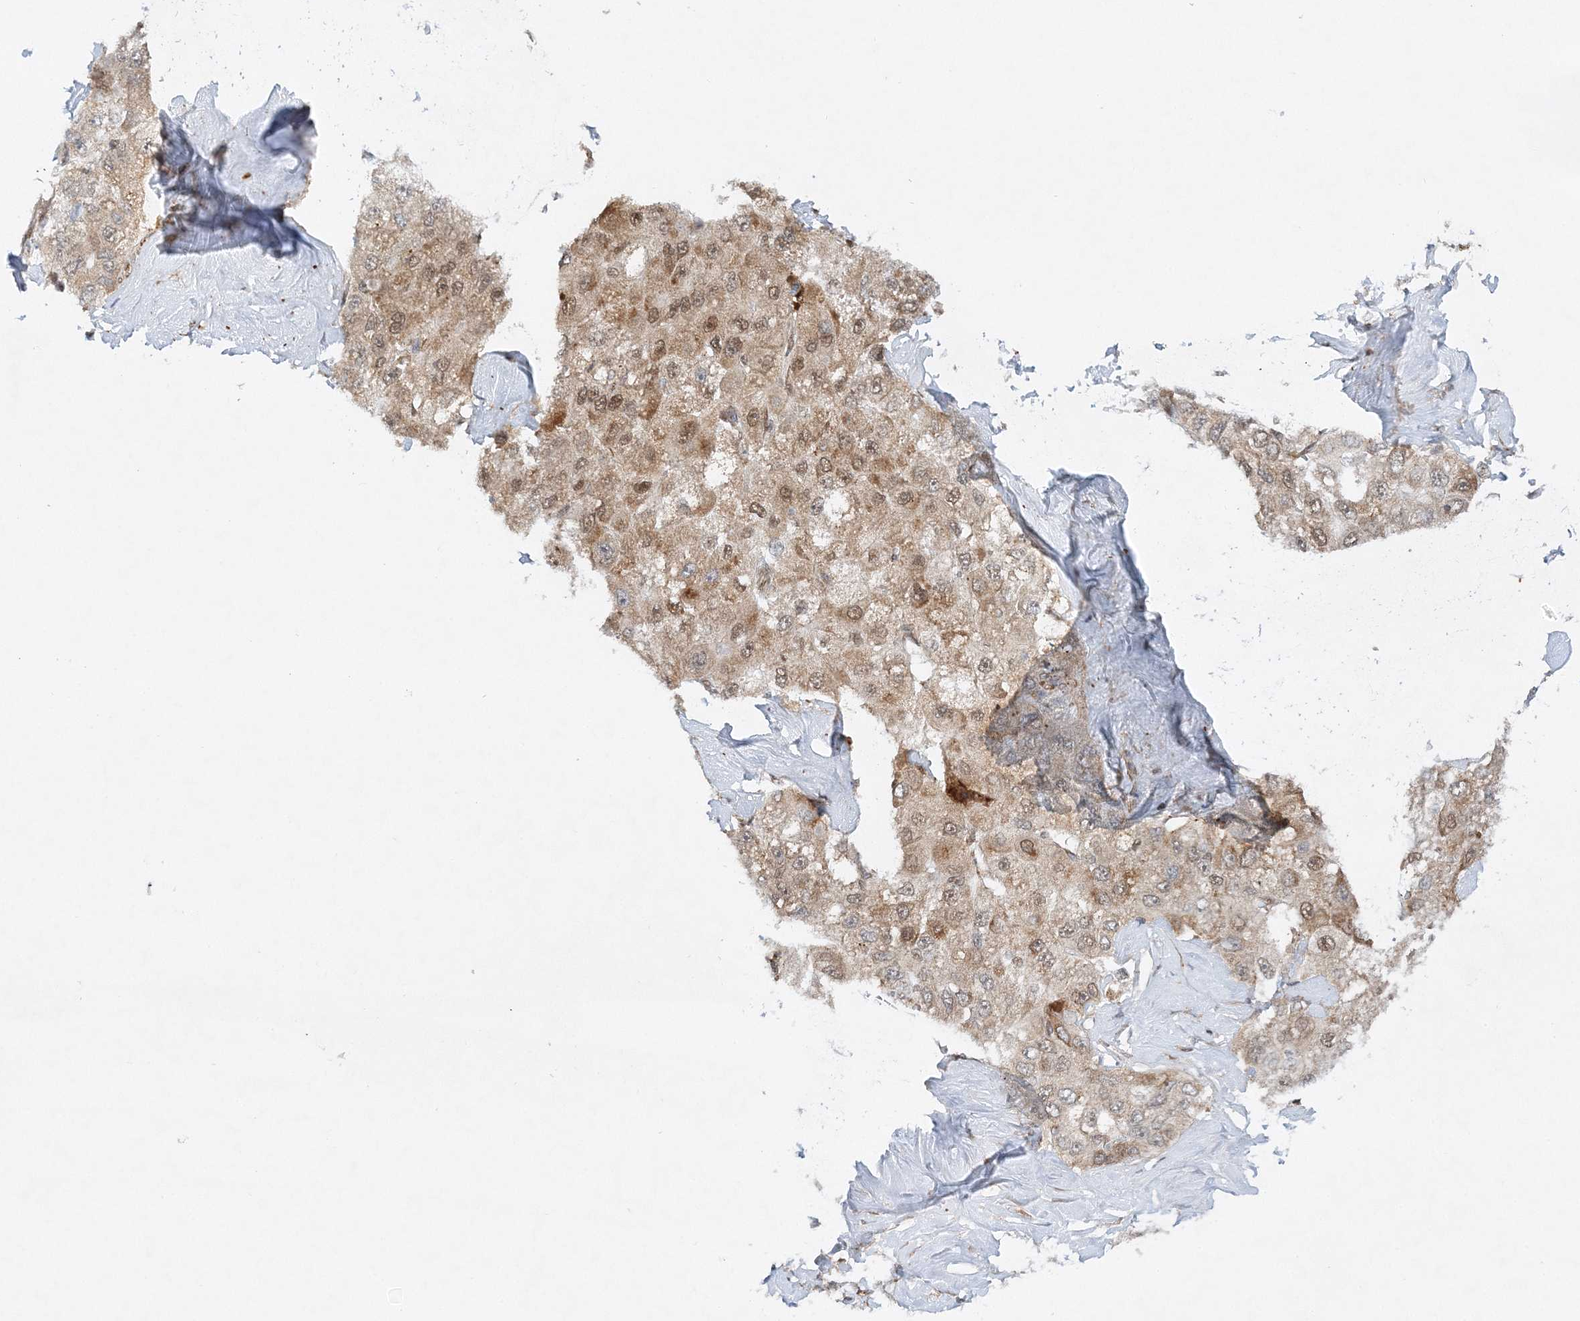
{"staining": {"intensity": "moderate", "quantity": ">75%", "location": "cytoplasmic/membranous,nuclear"}, "tissue": "liver cancer", "cell_type": "Tumor cells", "image_type": "cancer", "snomed": [{"axis": "morphology", "description": "Carcinoma, Hepatocellular, NOS"}, {"axis": "topography", "description": "Liver"}], "caption": "Hepatocellular carcinoma (liver) stained for a protein exhibits moderate cytoplasmic/membranous and nuclear positivity in tumor cells.", "gene": "RAB11FIP2", "patient": {"sex": "male", "age": 80}}